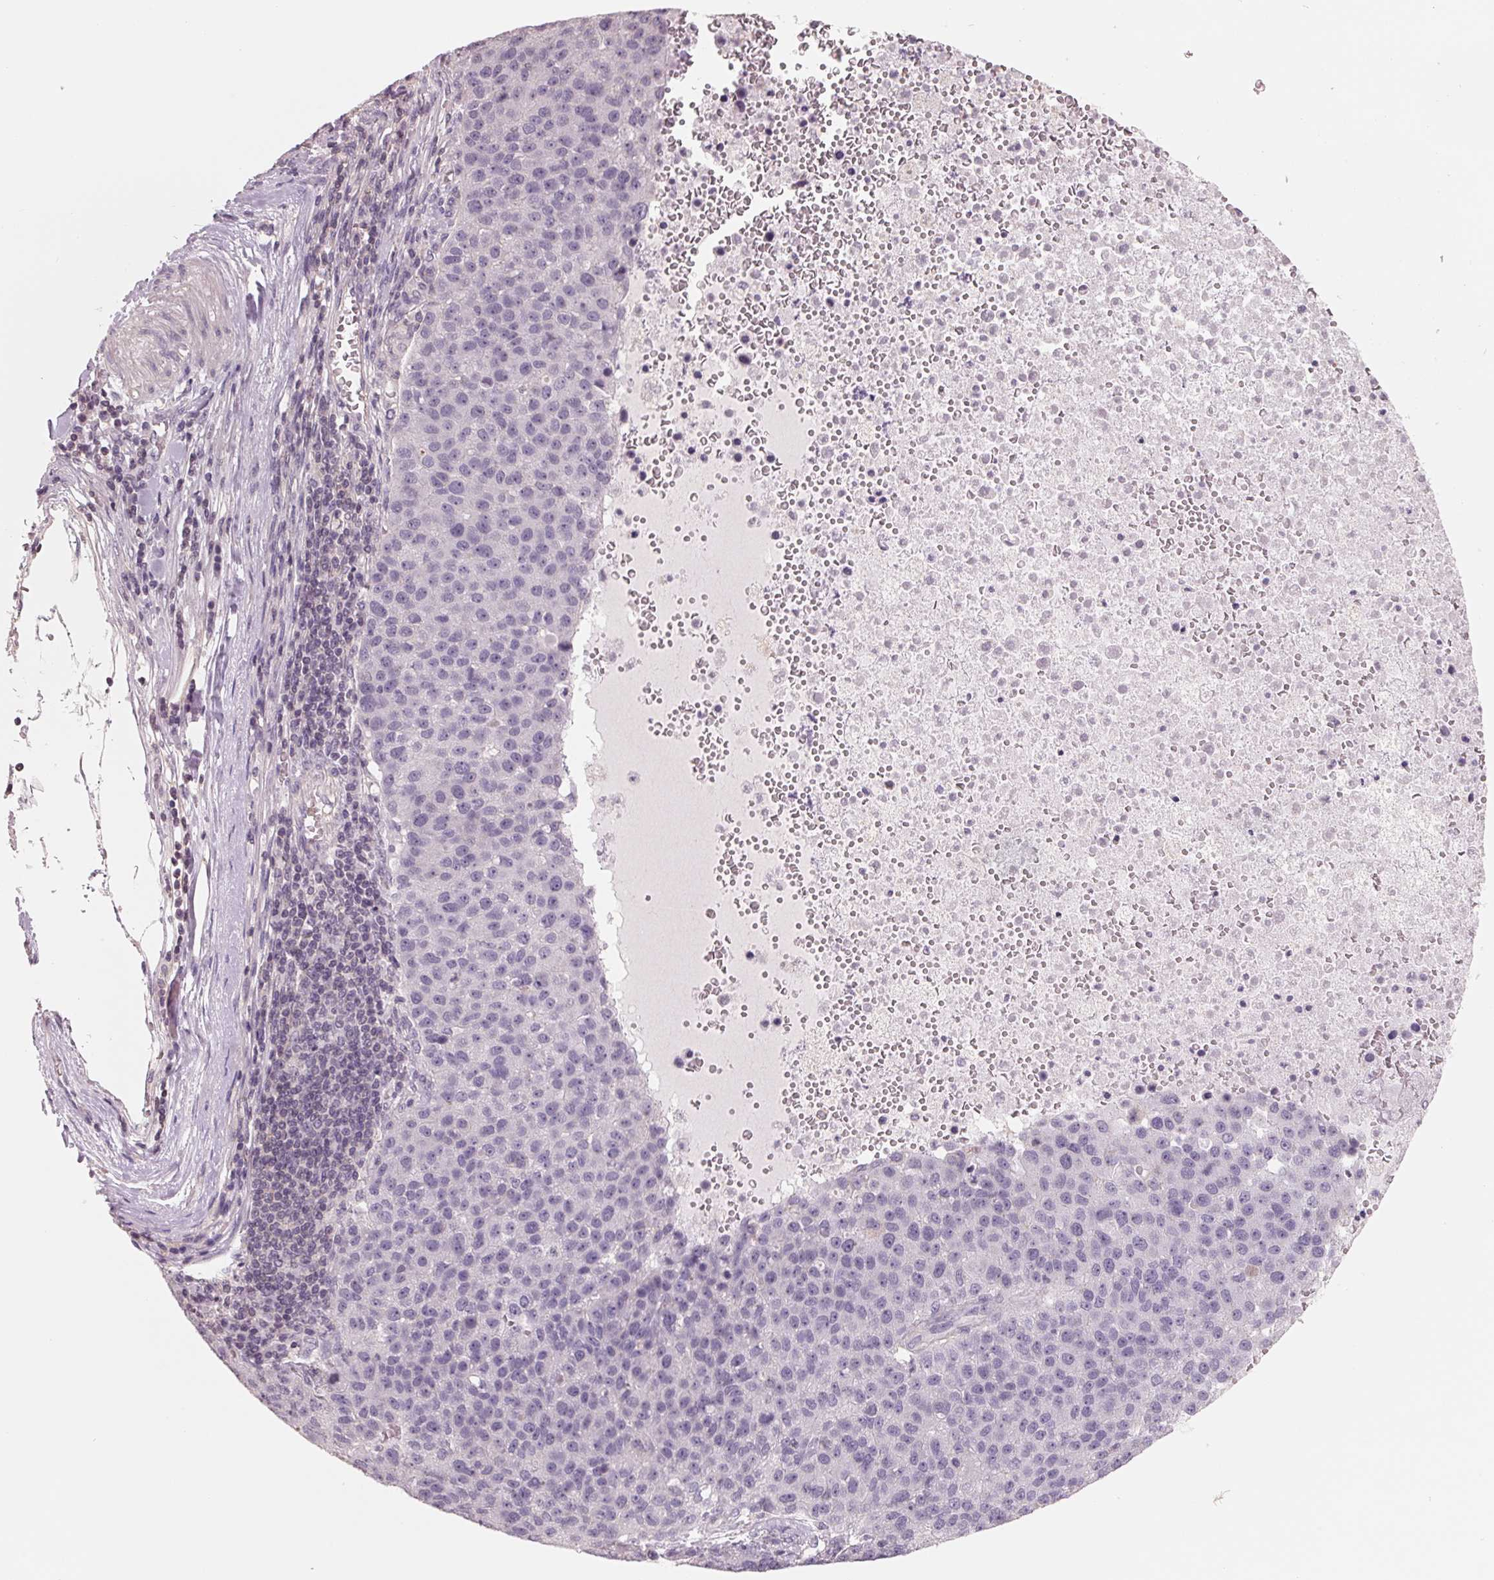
{"staining": {"intensity": "negative", "quantity": "none", "location": "none"}, "tissue": "pancreatic cancer", "cell_type": "Tumor cells", "image_type": "cancer", "snomed": [{"axis": "morphology", "description": "Adenocarcinoma, NOS"}, {"axis": "topography", "description": "Pancreas"}], "caption": "Pancreatic cancer stained for a protein using IHC shows no expression tumor cells.", "gene": "FTCD", "patient": {"sex": "female", "age": 61}}